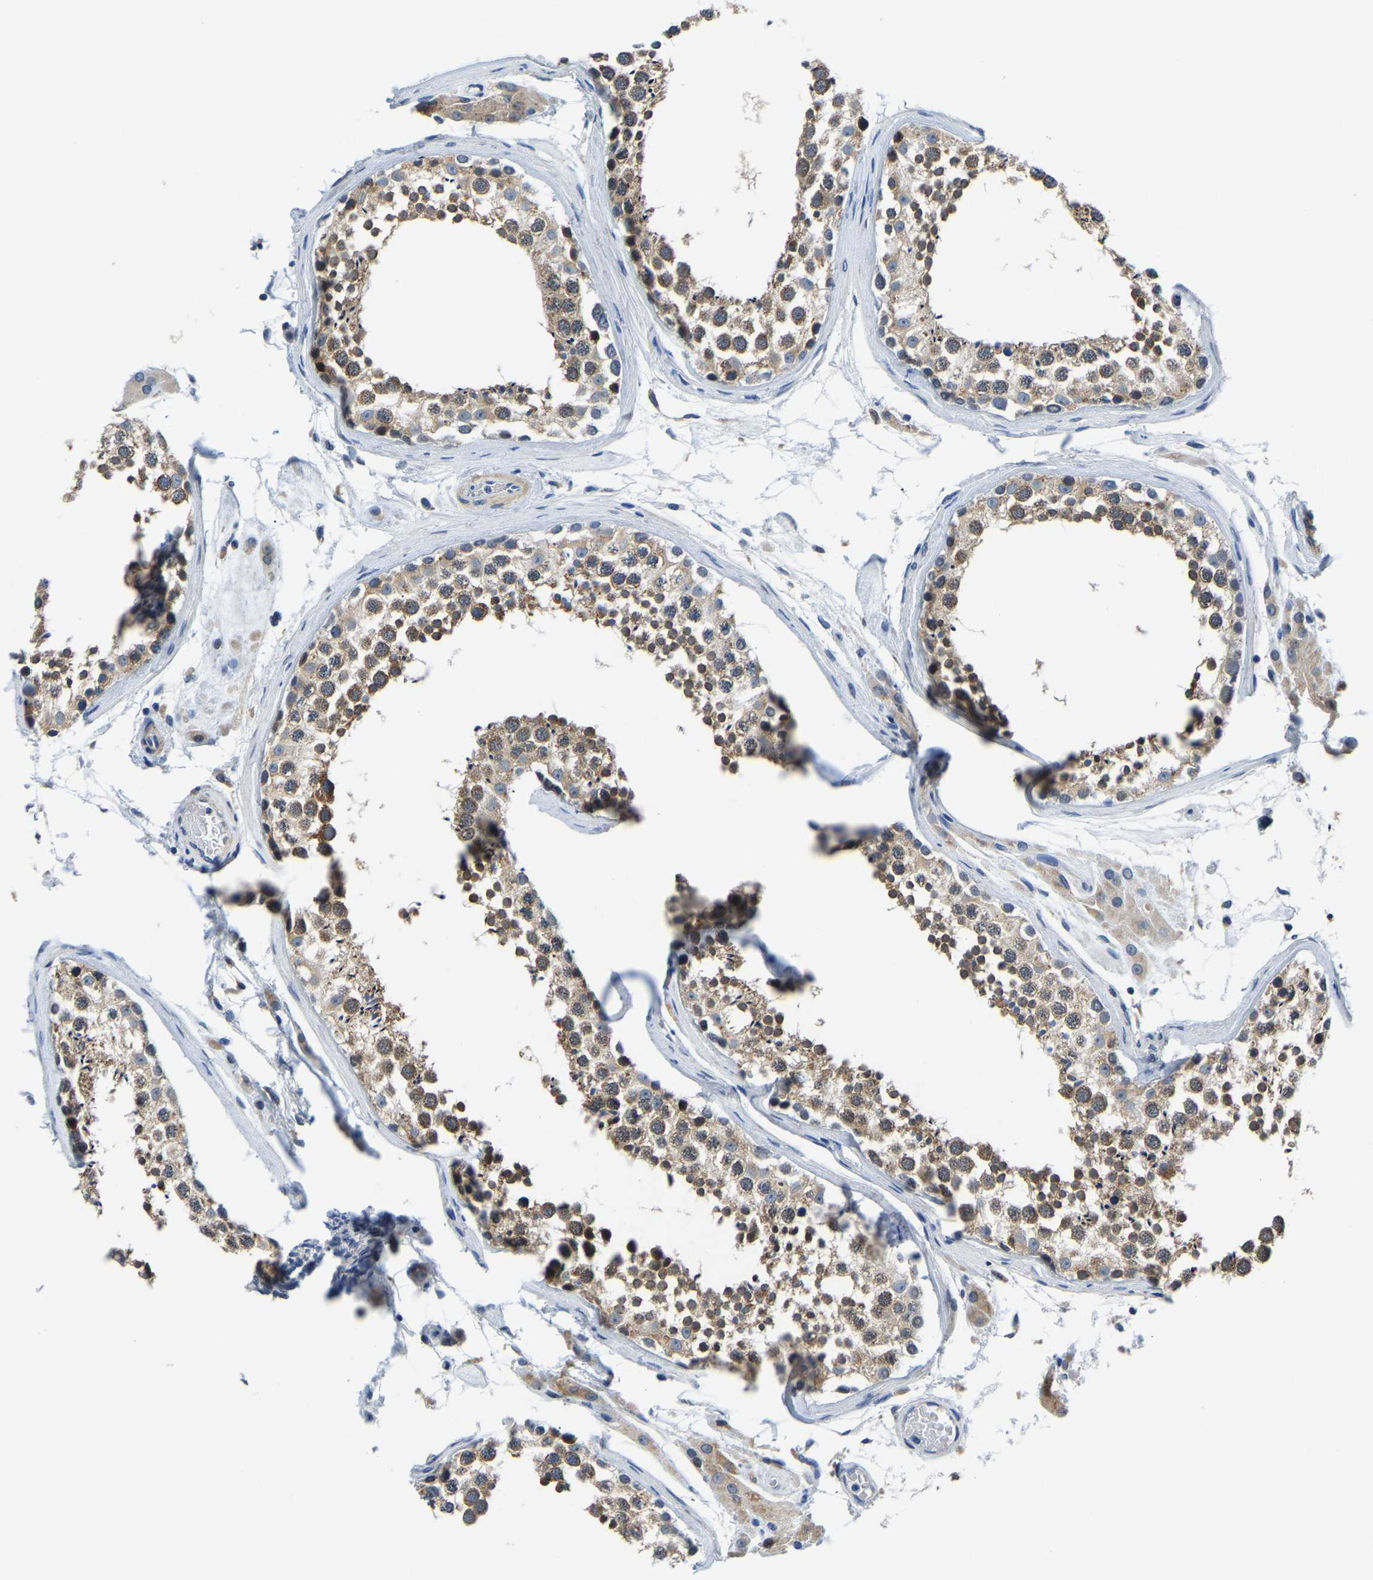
{"staining": {"intensity": "moderate", "quantity": ">75%", "location": "cytoplasmic/membranous"}, "tissue": "testis", "cell_type": "Cells in seminiferous ducts", "image_type": "normal", "snomed": [{"axis": "morphology", "description": "Normal tissue, NOS"}, {"axis": "topography", "description": "Testis"}], "caption": "High-power microscopy captured an immunohistochemistry (IHC) photomicrograph of benign testis, revealing moderate cytoplasmic/membranous staining in approximately >75% of cells in seminiferous ducts. The staining is performed using DAB (3,3'-diaminobenzidine) brown chromogen to label protein expression. The nuclei are counter-stained blue using hematoxylin.", "gene": "LIAS", "patient": {"sex": "male", "age": 46}}